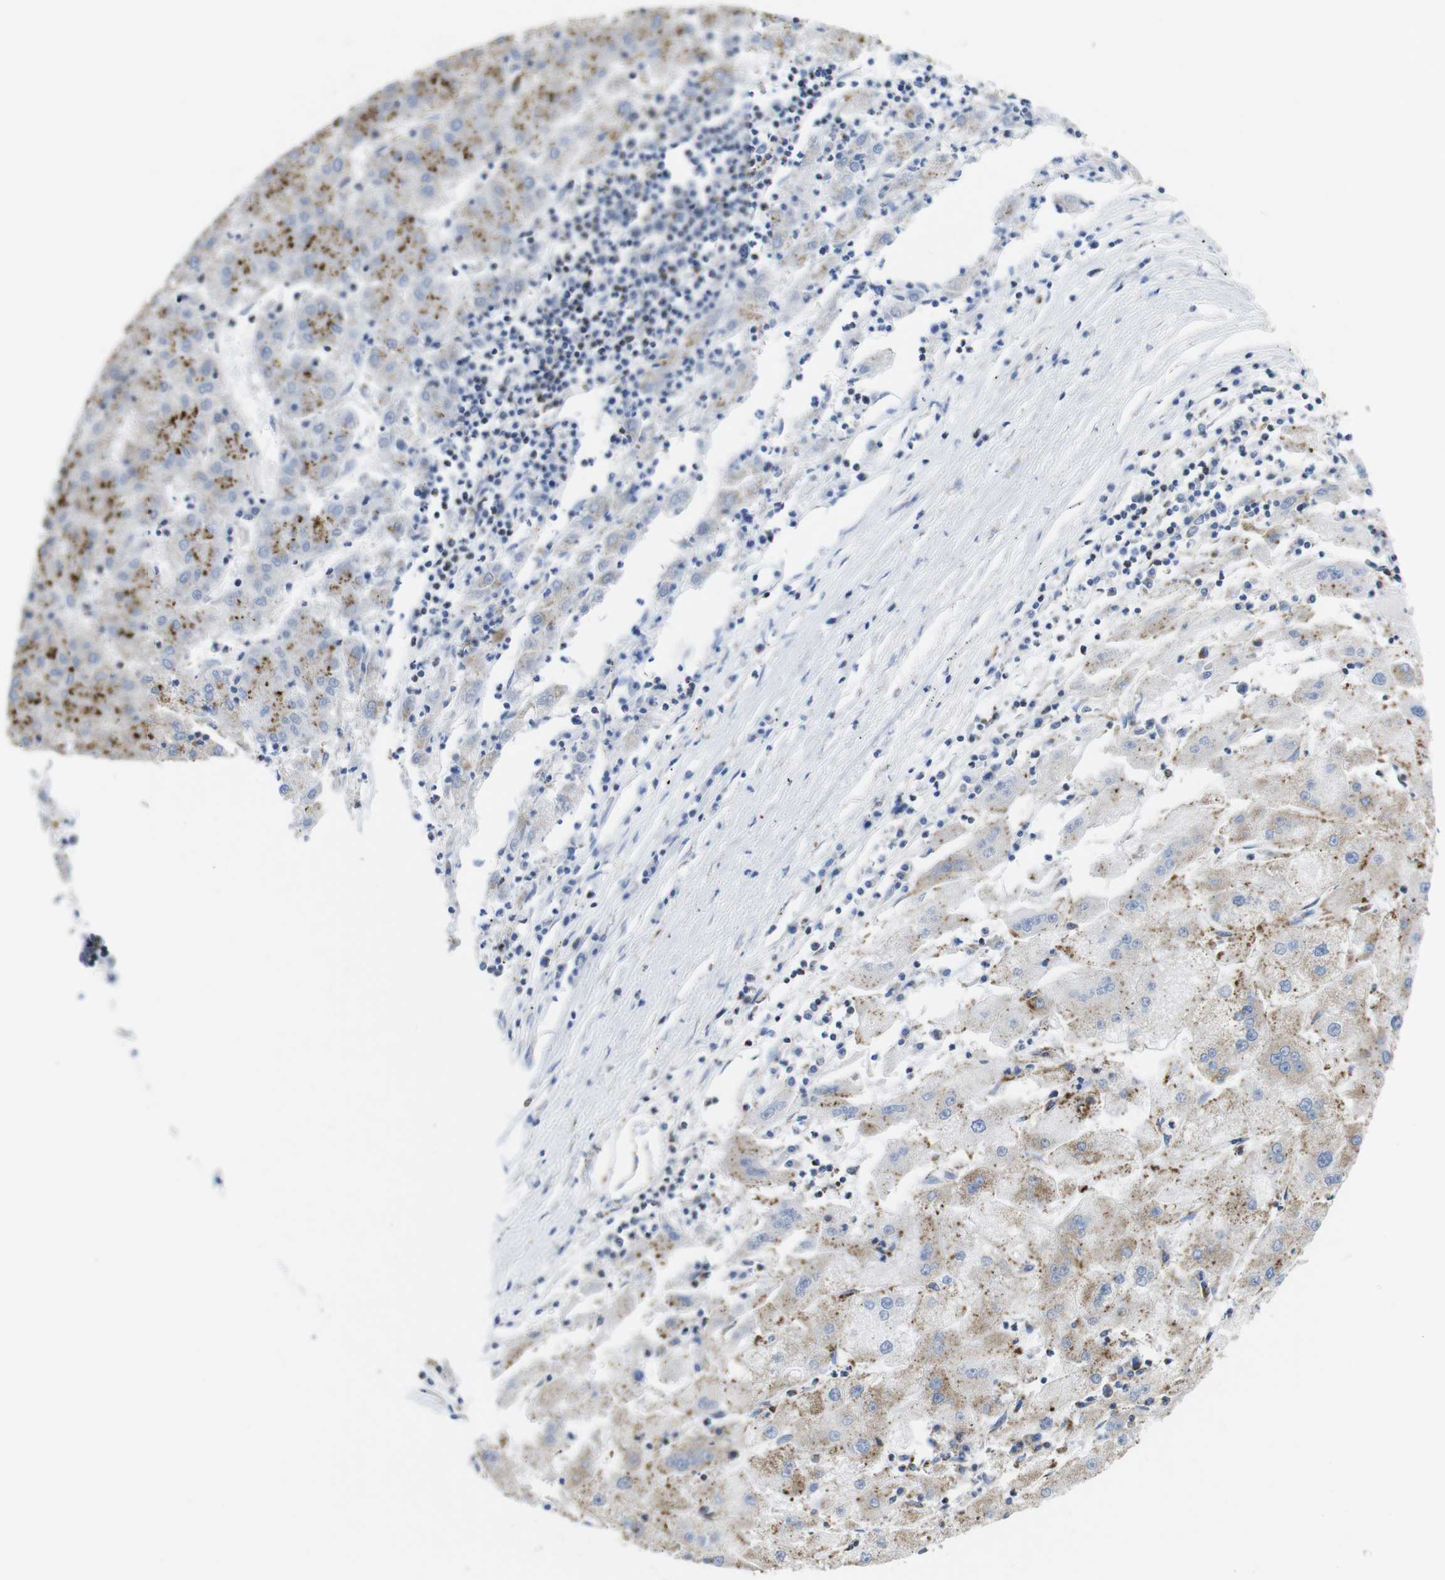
{"staining": {"intensity": "moderate", "quantity": "25%-75%", "location": "cytoplasmic/membranous"}, "tissue": "liver cancer", "cell_type": "Tumor cells", "image_type": "cancer", "snomed": [{"axis": "morphology", "description": "Carcinoma, Hepatocellular, NOS"}, {"axis": "topography", "description": "Liver"}], "caption": "A brown stain highlights moderate cytoplasmic/membranous expression of a protein in liver cancer (hepatocellular carcinoma) tumor cells.", "gene": "TMEM192", "patient": {"sex": "male", "age": 72}}